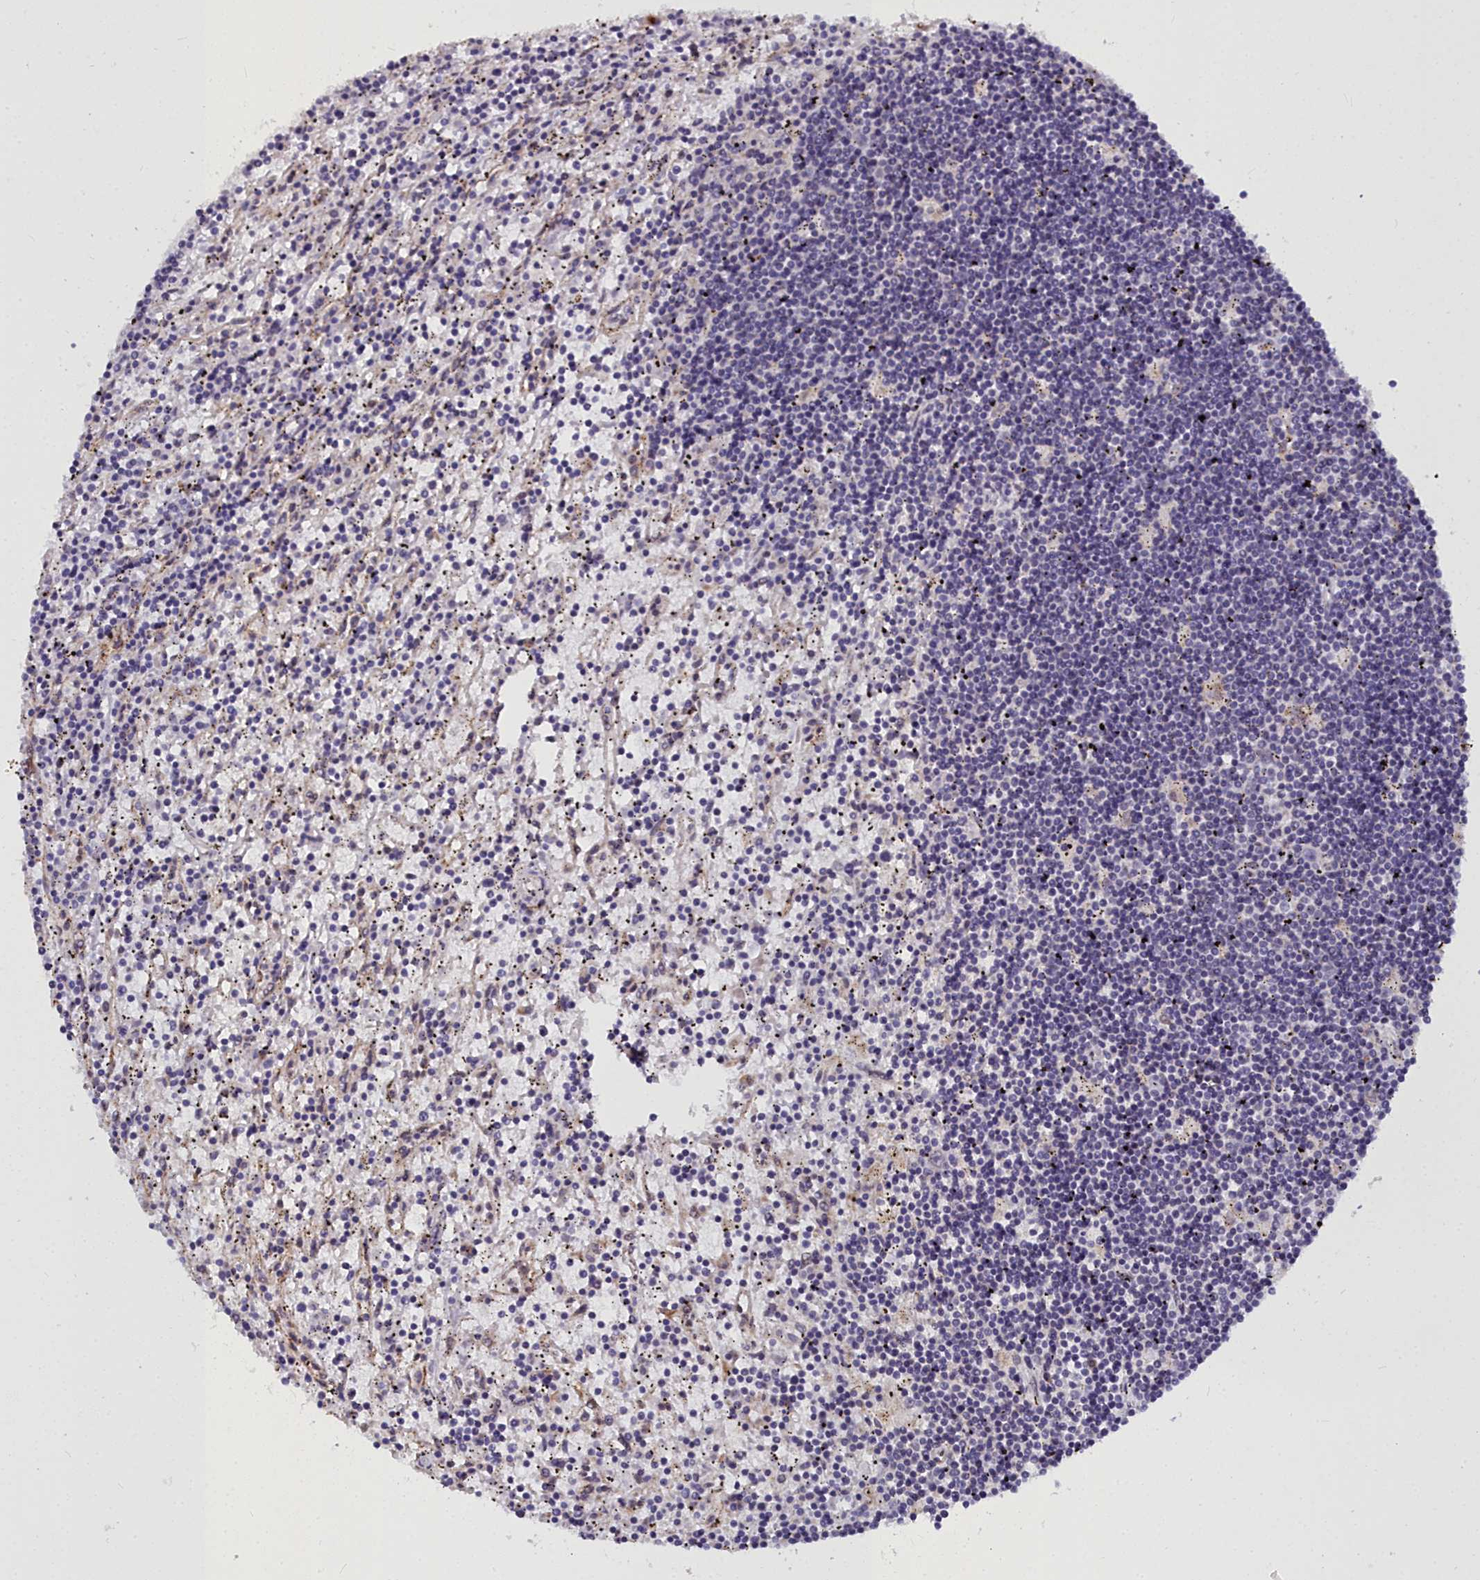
{"staining": {"intensity": "negative", "quantity": "none", "location": "none"}, "tissue": "lymphoma", "cell_type": "Tumor cells", "image_type": "cancer", "snomed": [{"axis": "morphology", "description": "Malignant lymphoma, non-Hodgkin's type, Low grade"}, {"axis": "topography", "description": "Spleen"}], "caption": "An immunohistochemistry histopathology image of lymphoma is shown. There is no staining in tumor cells of lymphoma. (DAB immunohistochemistry visualized using brightfield microscopy, high magnification).", "gene": "WDPCP", "patient": {"sex": "male", "age": 76}}